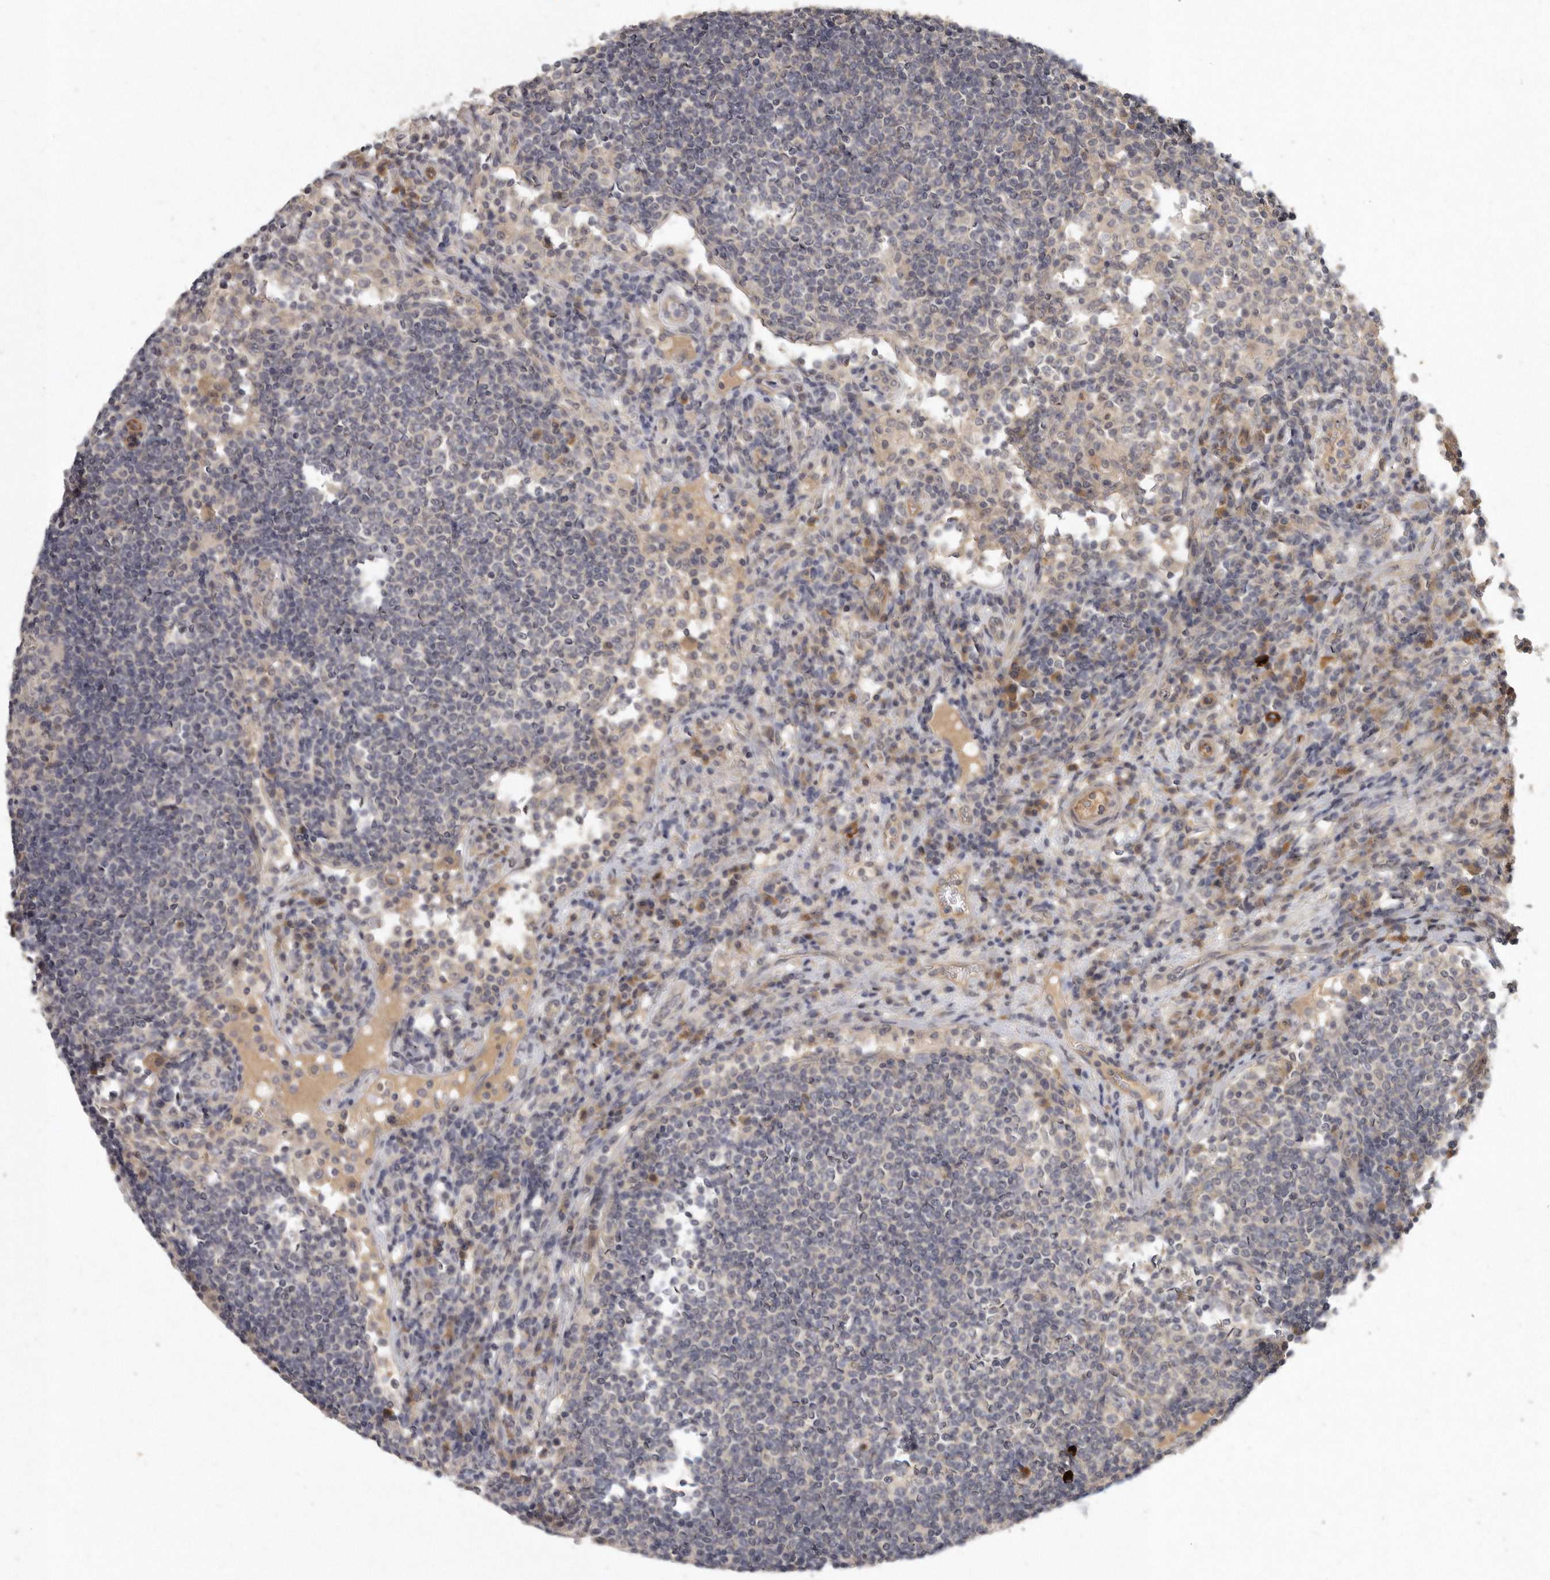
{"staining": {"intensity": "negative", "quantity": "none", "location": "none"}, "tissue": "lymph node", "cell_type": "Germinal center cells", "image_type": "normal", "snomed": [{"axis": "morphology", "description": "Normal tissue, NOS"}, {"axis": "topography", "description": "Lymph node"}], "caption": "IHC micrograph of normal human lymph node stained for a protein (brown), which demonstrates no positivity in germinal center cells. The staining was performed using DAB to visualize the protein expression in brown, while the nuclei were stained in blue with hematoxylin (Magnification: 20x).", "gene": "SLC22A1", "patient": {"sex": "female", "age": 53}}